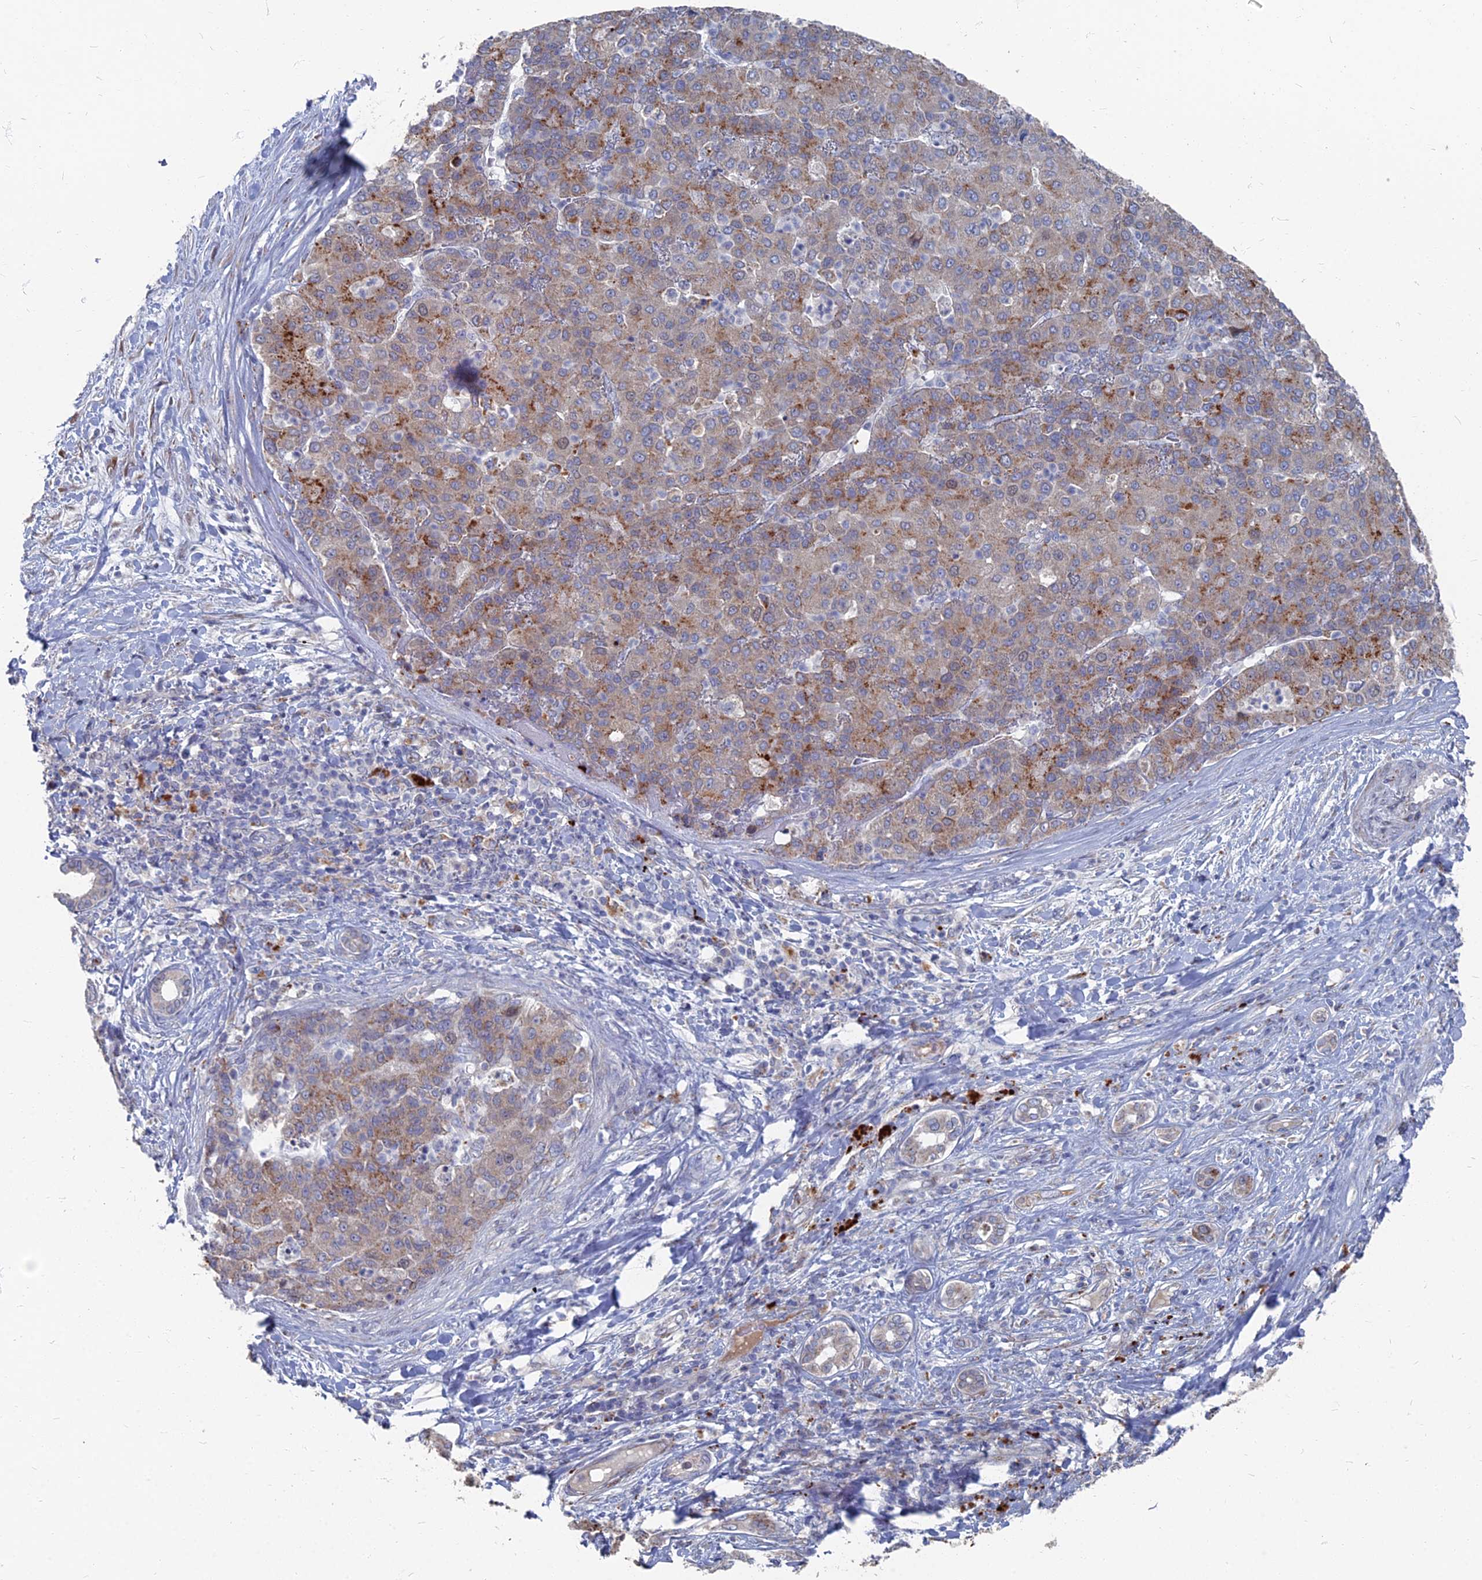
{"staining": {"intensity": "moderate", "quantity": "<25%", "location": "cytoplasmic/membranous"}, "tissue": "liver cancer", "cell_type": "Tumor cells", "image_type": "cancer", "snomed": [{"axis": "morphology", "description": "Carcinoma, Hepatocellular, NOS"}, {"axis": "topography", "description": "Liver"}], "caption": "High-magnification brightfield microscopy of liver cancer stained with DAB (brown) and counterstained with hematoxylin (blue). tumor cells exhibit moderate cytoplasmic/membranous positivity is seen in approximately<25% of cells. (Stains: DAB in brown, nuclei in blue, Microscopy: brightfield microscopy at high magnification).", "gene": "TMEM128", "patient": {"sex": "male", "age": 65}}